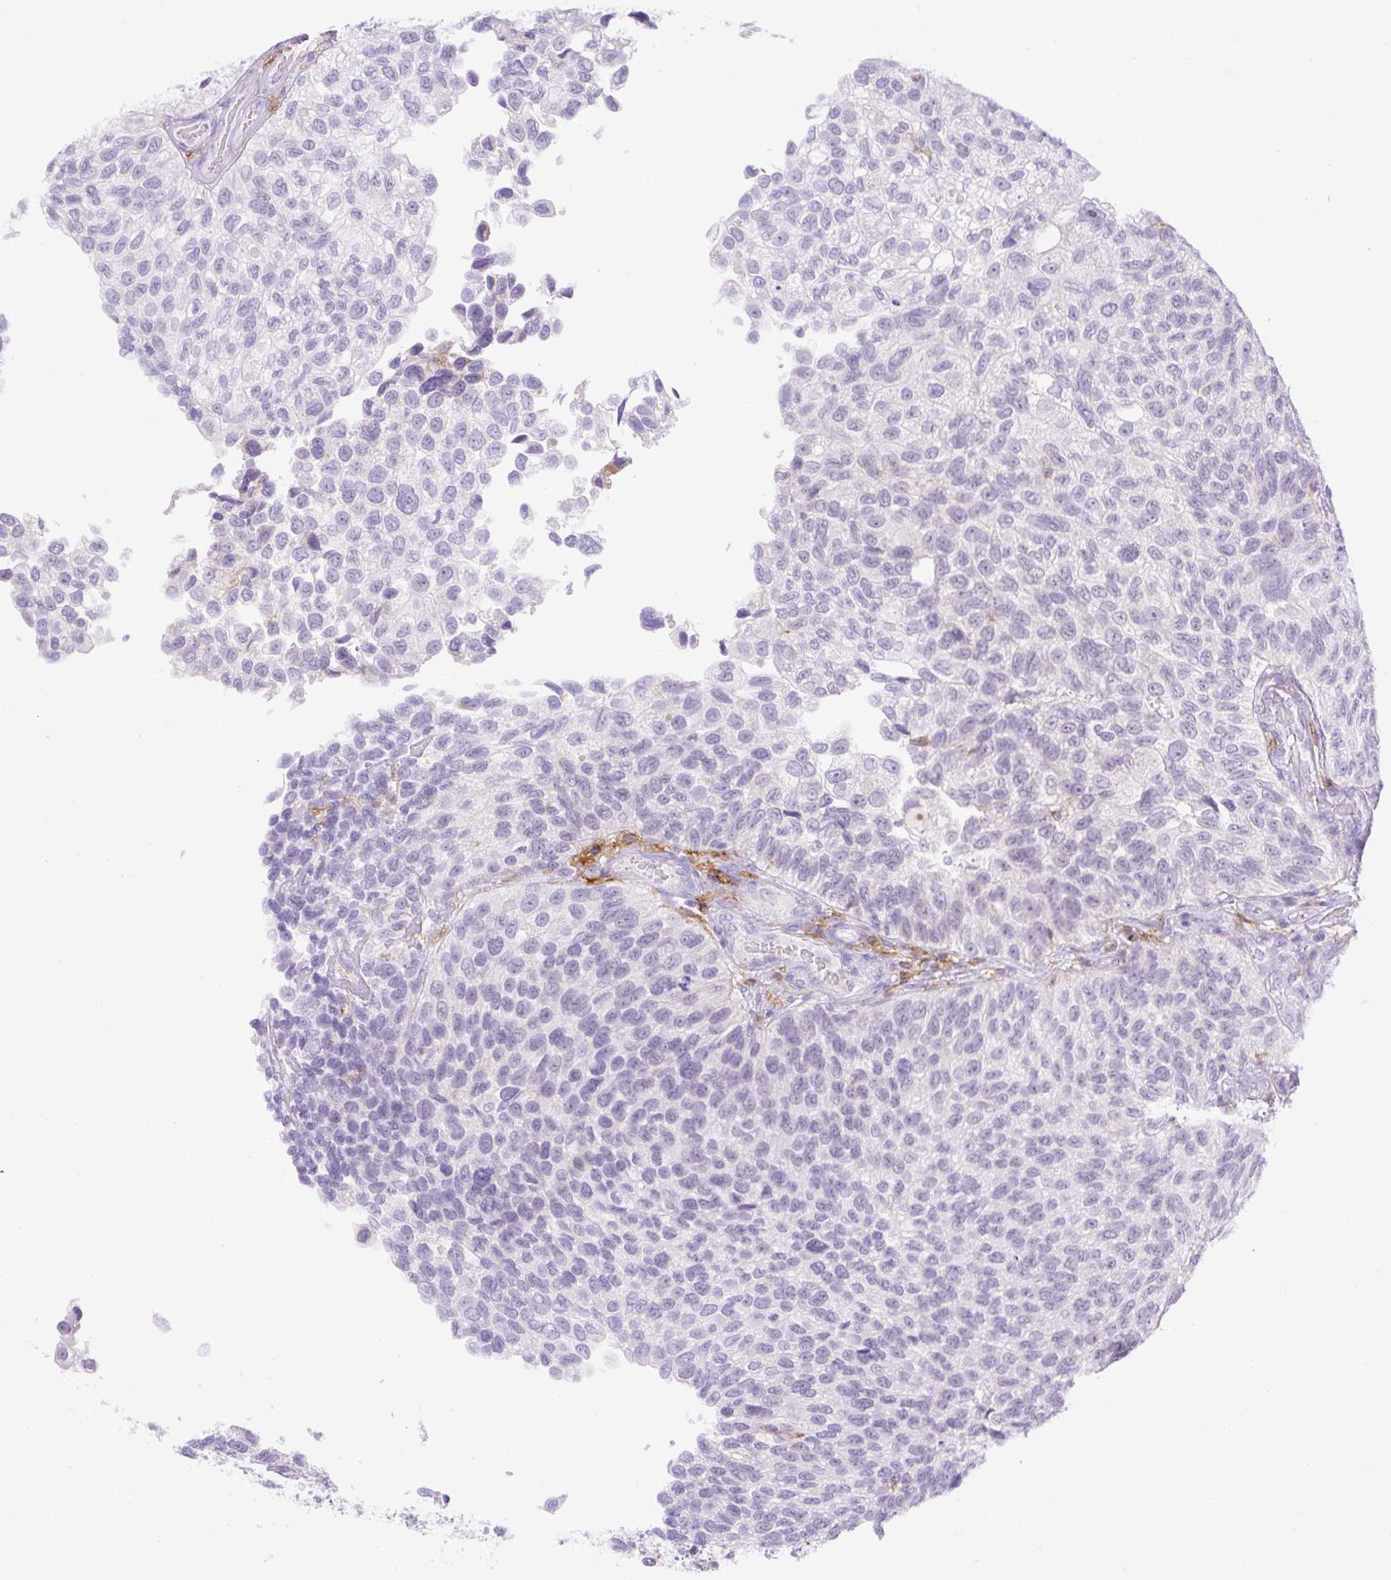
{"staining": {"intensity": "negative", "quantity": "none", "location": "none"}, "tissue": "urothelial cancer", "cell_type": "Tumor cells", "image_type": "cancer", "snomed": [{"axis": "morphology", "description": "Urothelial carcinoma, NOS"}, {"axis": "topography", "description": "Urinary bladder"}], "caption": "Micrograph shows no significant protein expression in tumor cells of urothelial cancer. (DAB IHC visualized using brightfield microscopy, high magnification).", "gene": "SIGLEC1", "patient": {"sex": "male", "age": 87}}